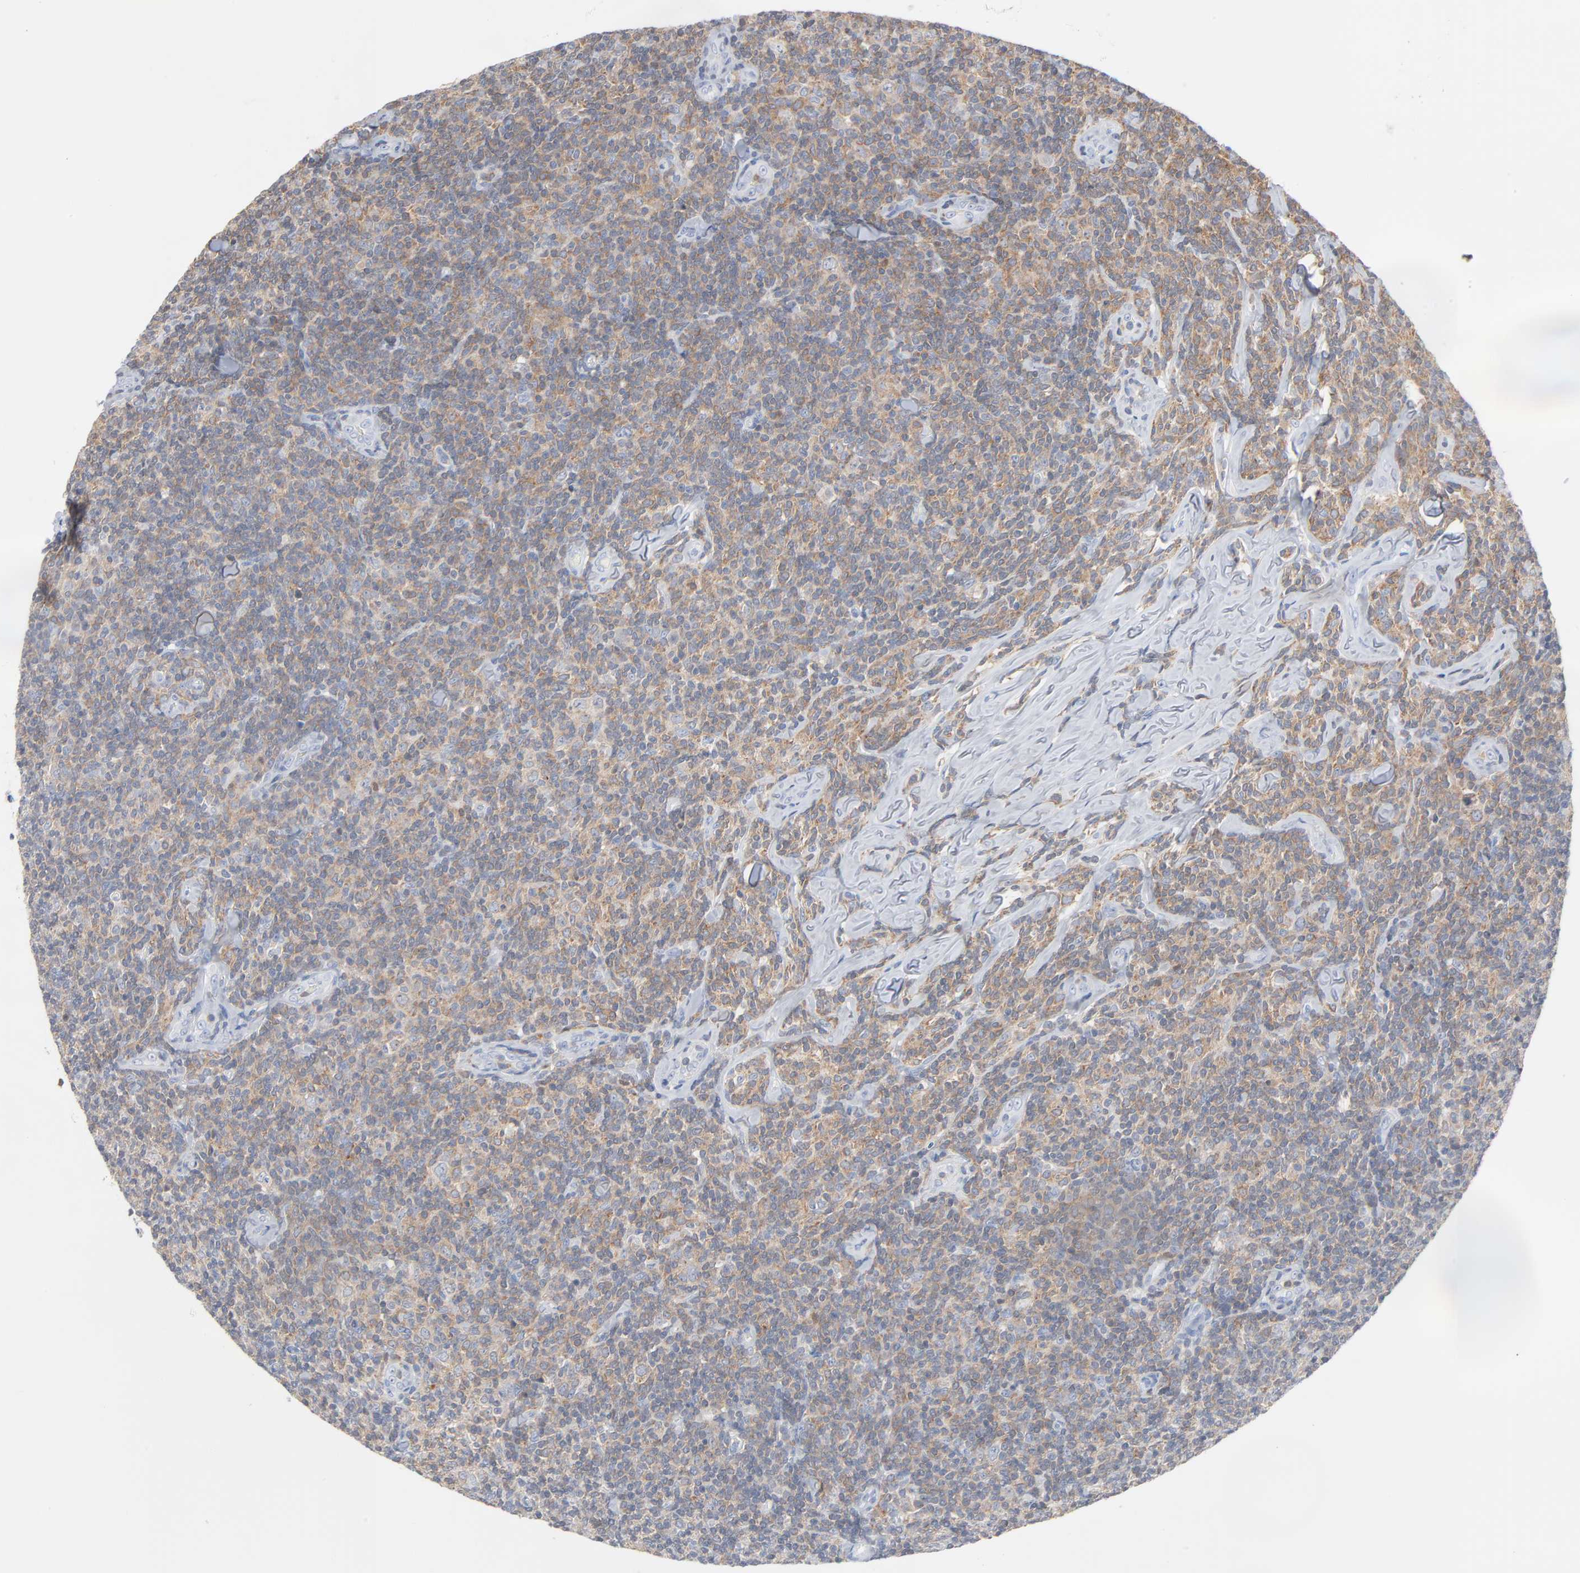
{"staining": {"intensity": "weak", "quantity": ">75%", "location": "cytoplasmic/membranous"}, "tissue": "lymphoma", "cell_type": "Tumor cells", "image_type": "cancer", "snomed": [{"axis": "morphology", "description": "Malignant lymphoma, non-Hodgkin's type, Low grade"}, {"axis": "topography", "description": "Lymph node"}], "caption": "This is a photomicrograph of immunohistochemistry staining of low-grade malignant lymphoma, non-Hodgkin's type, which shows weak expression in the cytoplasmic/membranous of tumor cells.", "gene": "PTK2B", "patient": {"sex": "female", "age": 56}}